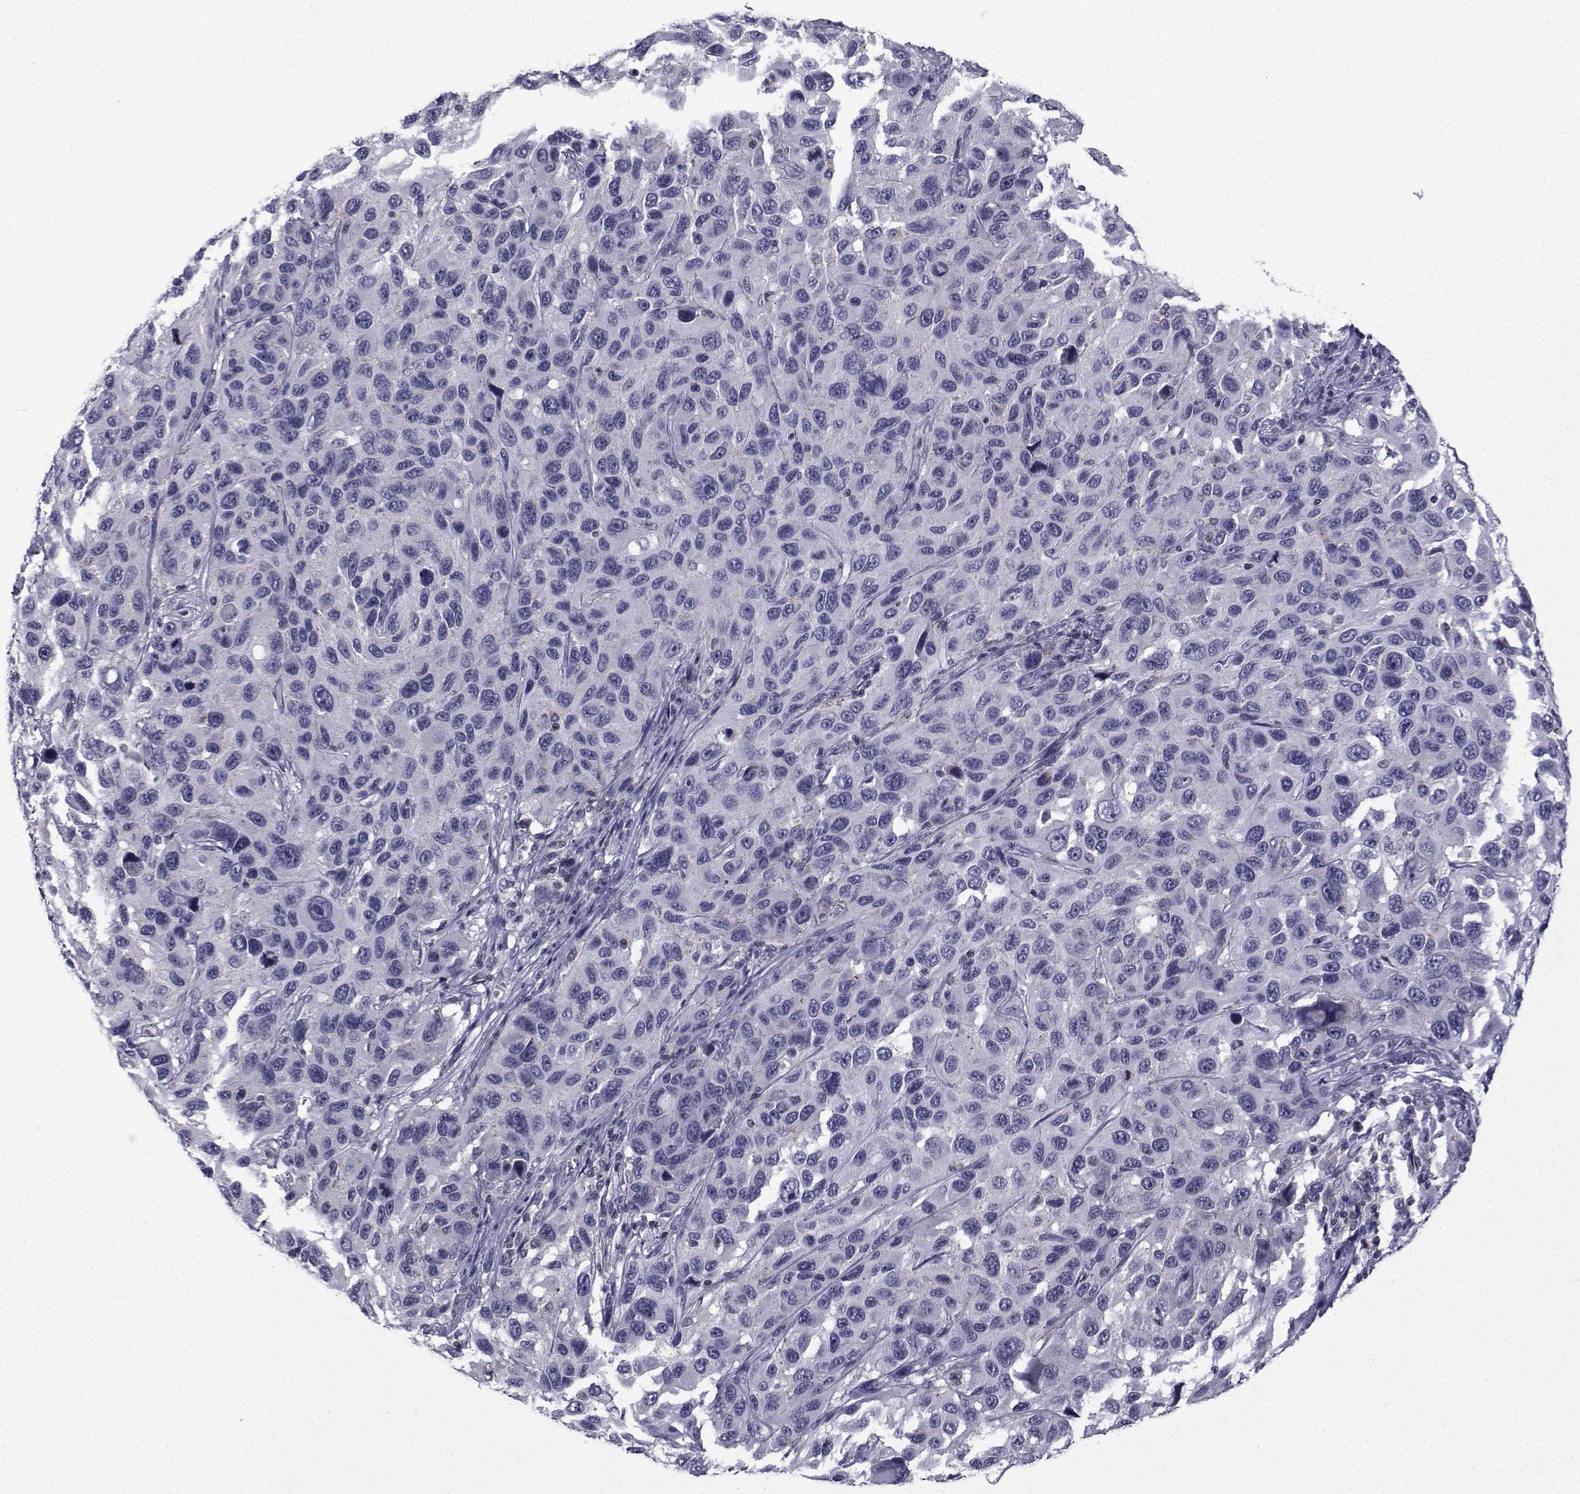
{"staining": {"intensity": "negative", "quantity": "none", "location": "none"}, "tissue": "melanoma", "cell_type": "Tumor cells", "image_type": "cancer", "snomed": [{"axis": "morphology", "description": "Malignant melanoma, NOS"}, {"axis": "topography", "description": "Skin"}], "caption": "Immunohistochemistry of human malignant melanoma exhibits no staining in tumor cells.", "gene": "PDE6H", "patient": {"sex": "male", "age": 53}}